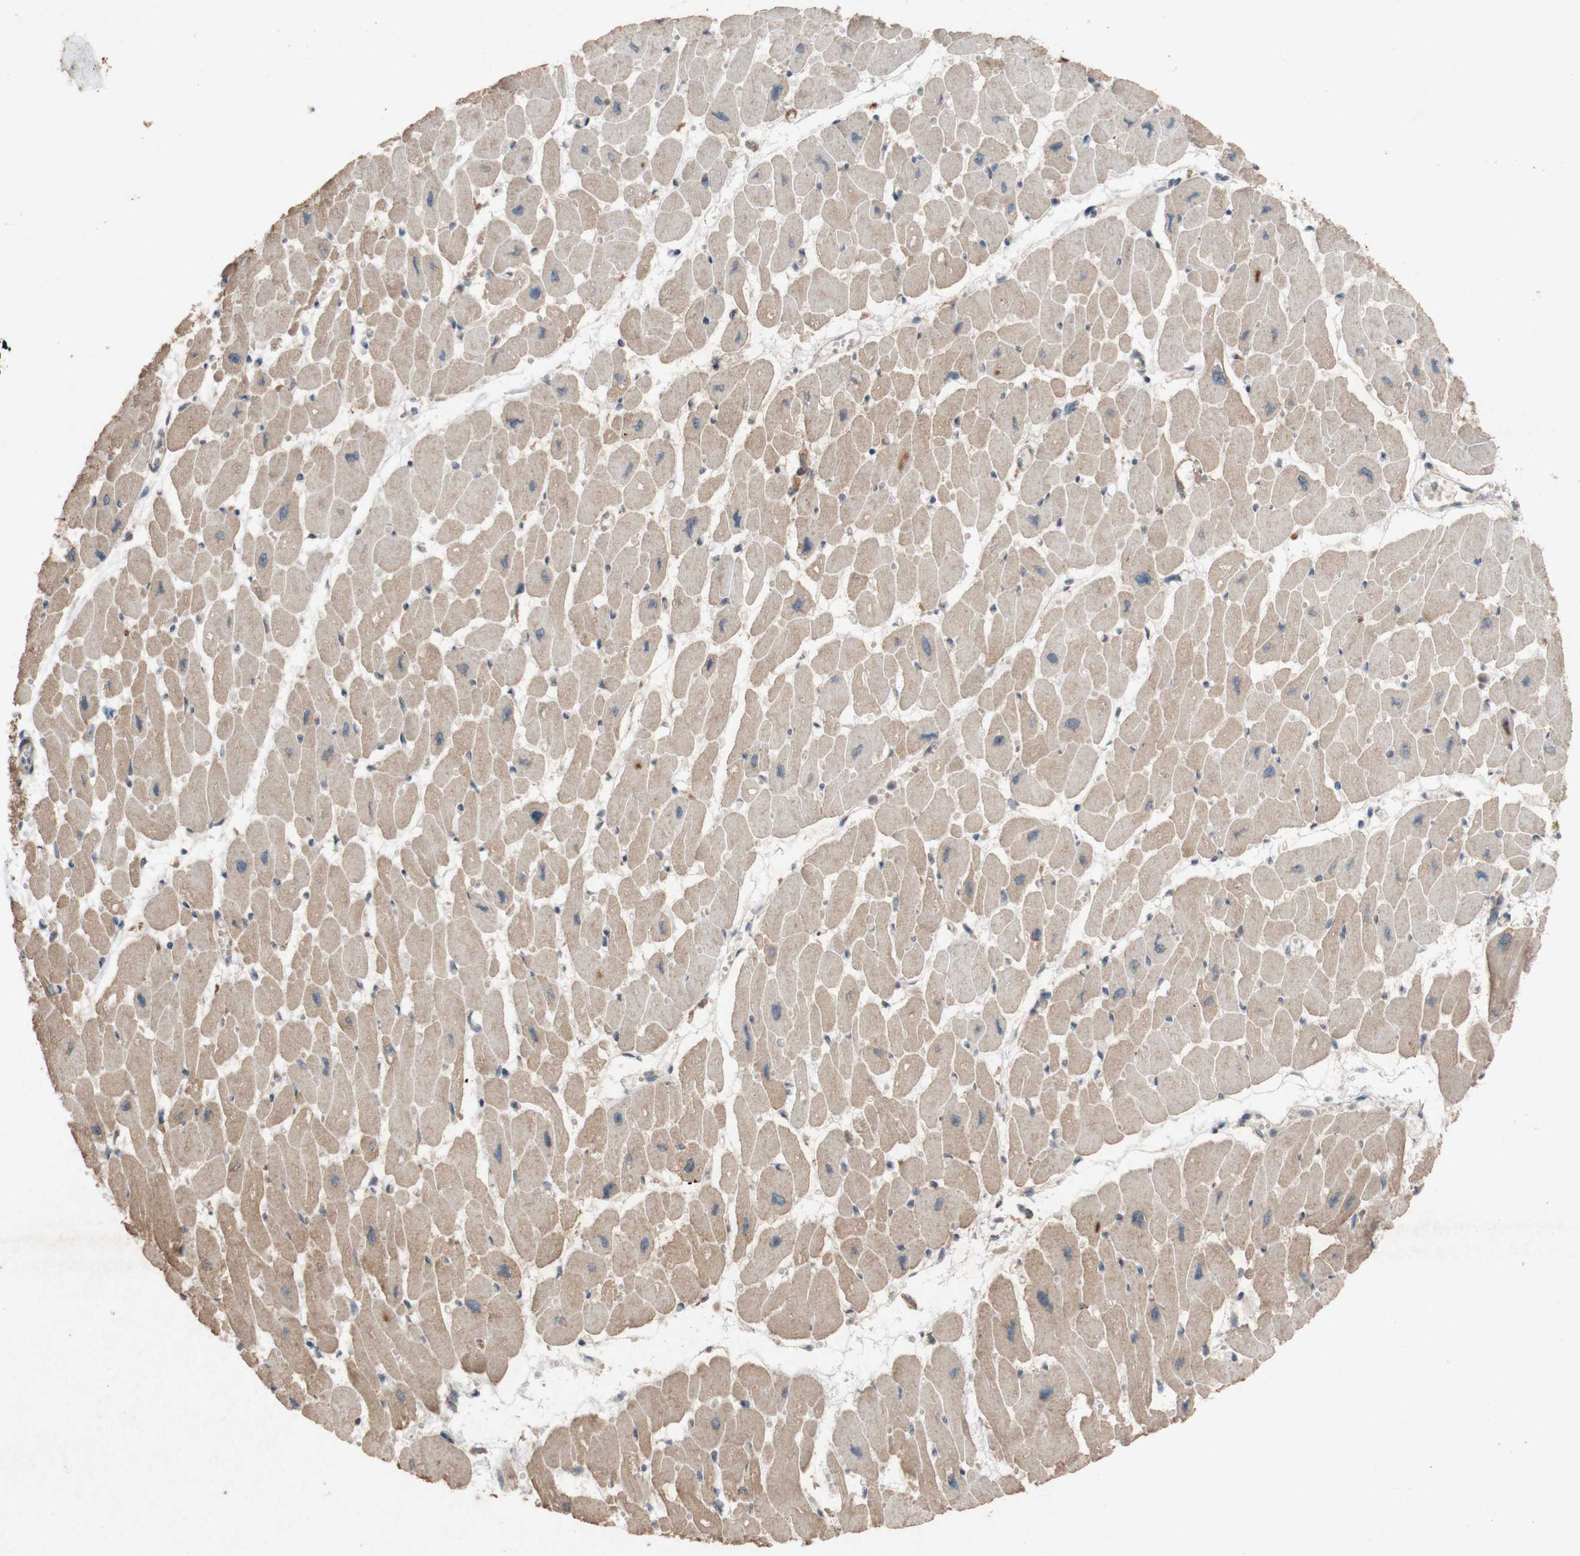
{"staining": {"intensity": "weak", "quantity": "25%-75%", "location": "cytoplasmic/membranous"}, "tissue": "heart muscle", "cell_type": "Cardiomyocytes", "image_type": "normal", "snomed": [{"axis": "morphology", "description": "Normal tissue, NOS"}, {"axis": "topography", "description": "Heart"}], "caption": "Cardiomyocytes show weak cytoplasmic/membranous expression in about 25%-75% of cells in normal heart muscle.", "gene": "ATP6V1F", "patient": {"sex": "female", "age": 54}}